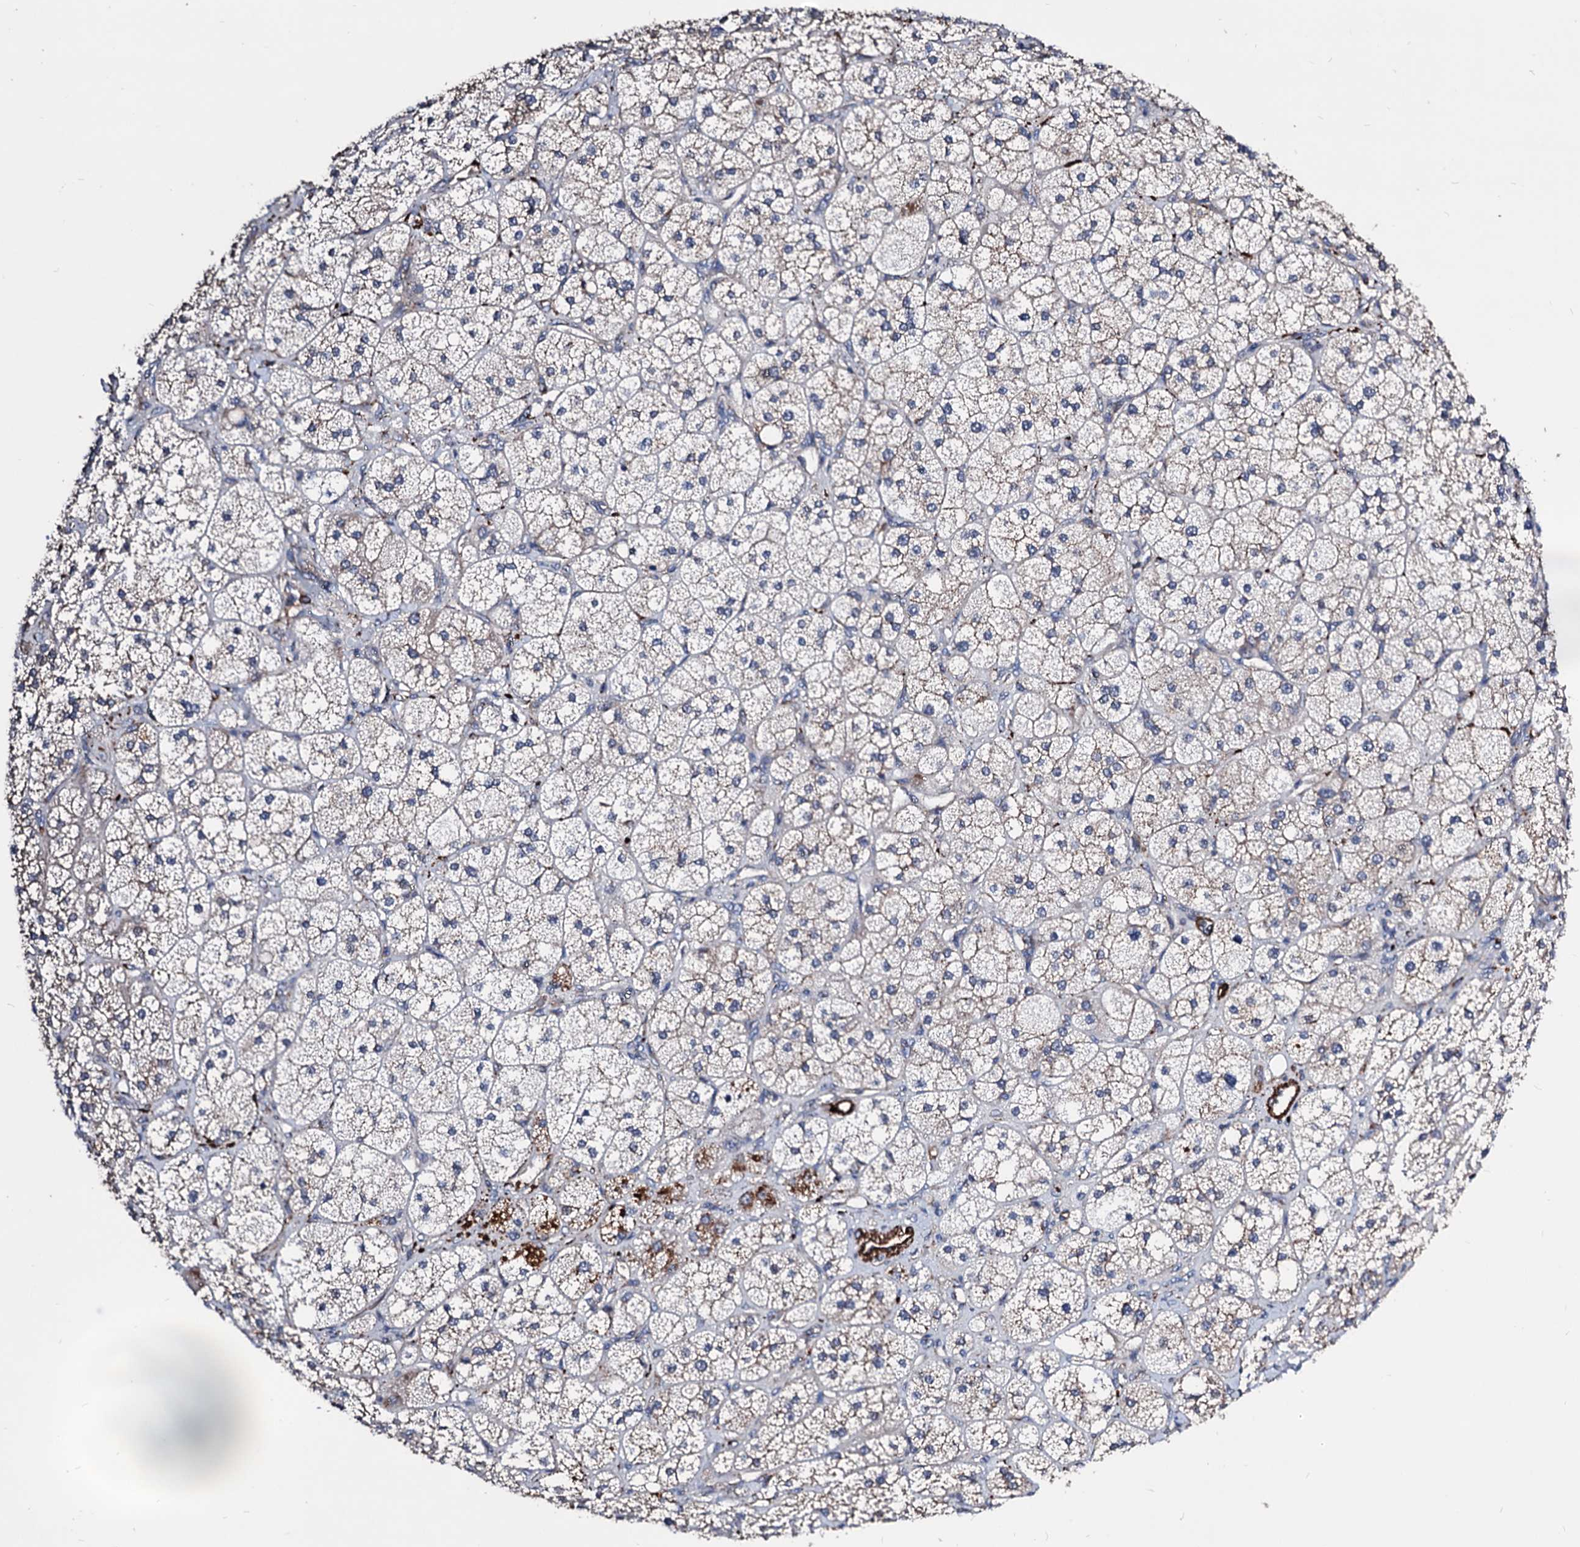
{"staining": {"intensity": "moderate", "quantity": "25%-75%", "location": "cytoplasmic/membranous"}, "tissue": "adrenal gland", "cell_type": "Glandular cells", "image_type": "normal", "snomed": [{"axis": "morphology", "description": "Normal tissue, NOS"}, {"axis": "topography", "description": "Adrenal gland"}], "caption": "The immunohistochemical stain highlights moderate cytoplasmic/membranous positivity in glandular cells of benign adrenal gland.", "gene": "WDR11", "patient": {"sex": "male", "age": 61}}